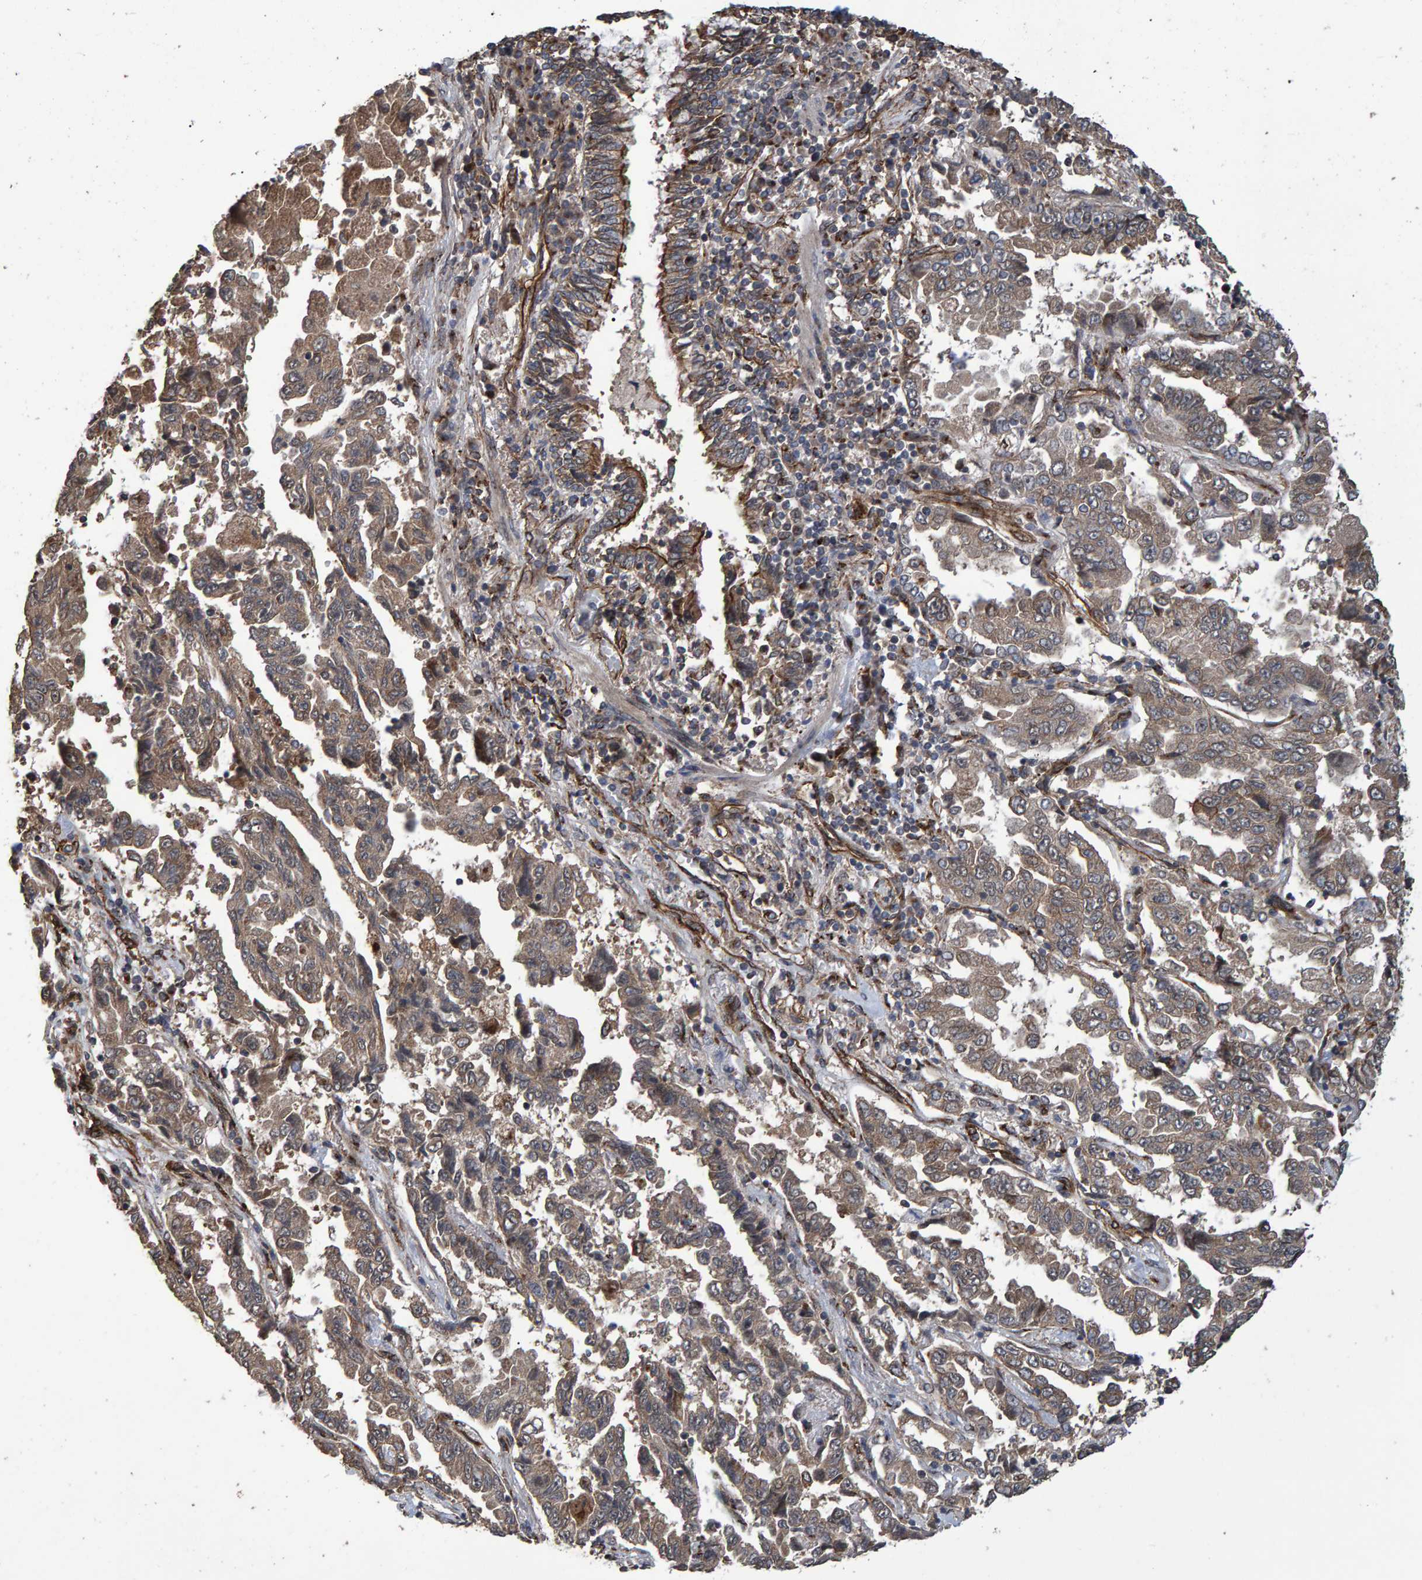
{"staining": {"intensity": "moderate", "quantity": ">75%", "location": "cytoplasmic/membranous"}, "tissue": "lung cancer", "cell_type": "Tumor cells", "image_type": "cancer", "snomed": [{"axis": "morphology", "description": "Adenocarcinoma, NOS"}, {"axis": "topography", "description": "Lung"}], "caption": "Brown immunohistochemical staining in lung cancer shows moderate cytoplasmic/membranous staining in about >75% of tumor cells.", "gene": "TRIM68", "patient": {"sex": "female", "age": 51}}